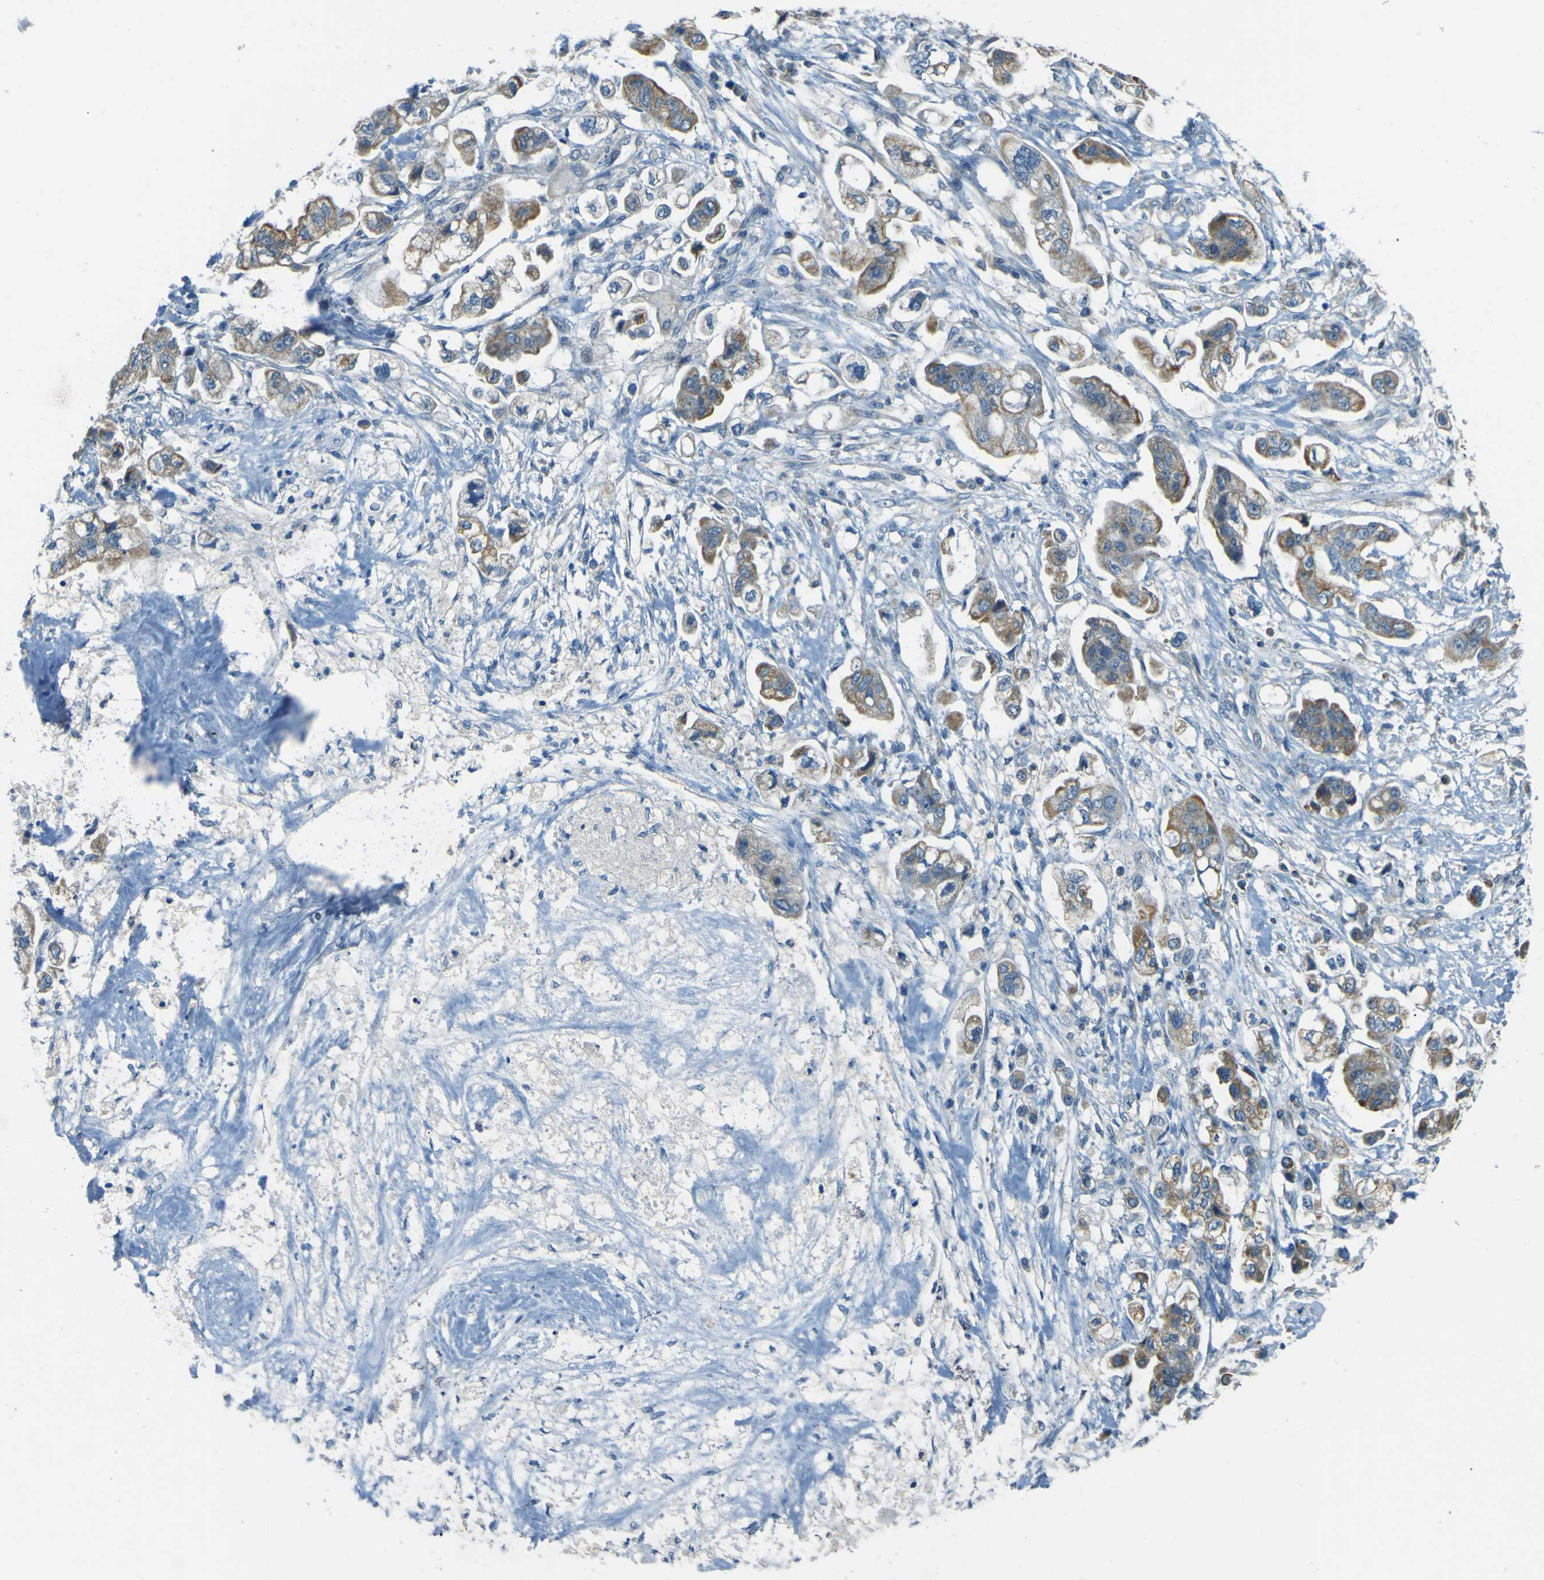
{"staining": {"intensity": "moderate", "quantity": ">75%", "location": "cytoplasmic/membranous"}, "tissue": "stomach cancer", "cell_type": "Tumor cells", "image_type": "cancer", "snomed": [{"axis": "morphology", "description": "Adenocarcinoma, NOS"}, {"axis": "topography", "description": "Stomach"}], "caption": "Brown immunohistochemical staining in human stomach adenocarcinoma shows moderate cytoplasmic/membranous staining in approximately >75% of tumor cells.", "gene": "FKTN", "patient": {"sex": "male", "age": 62}}